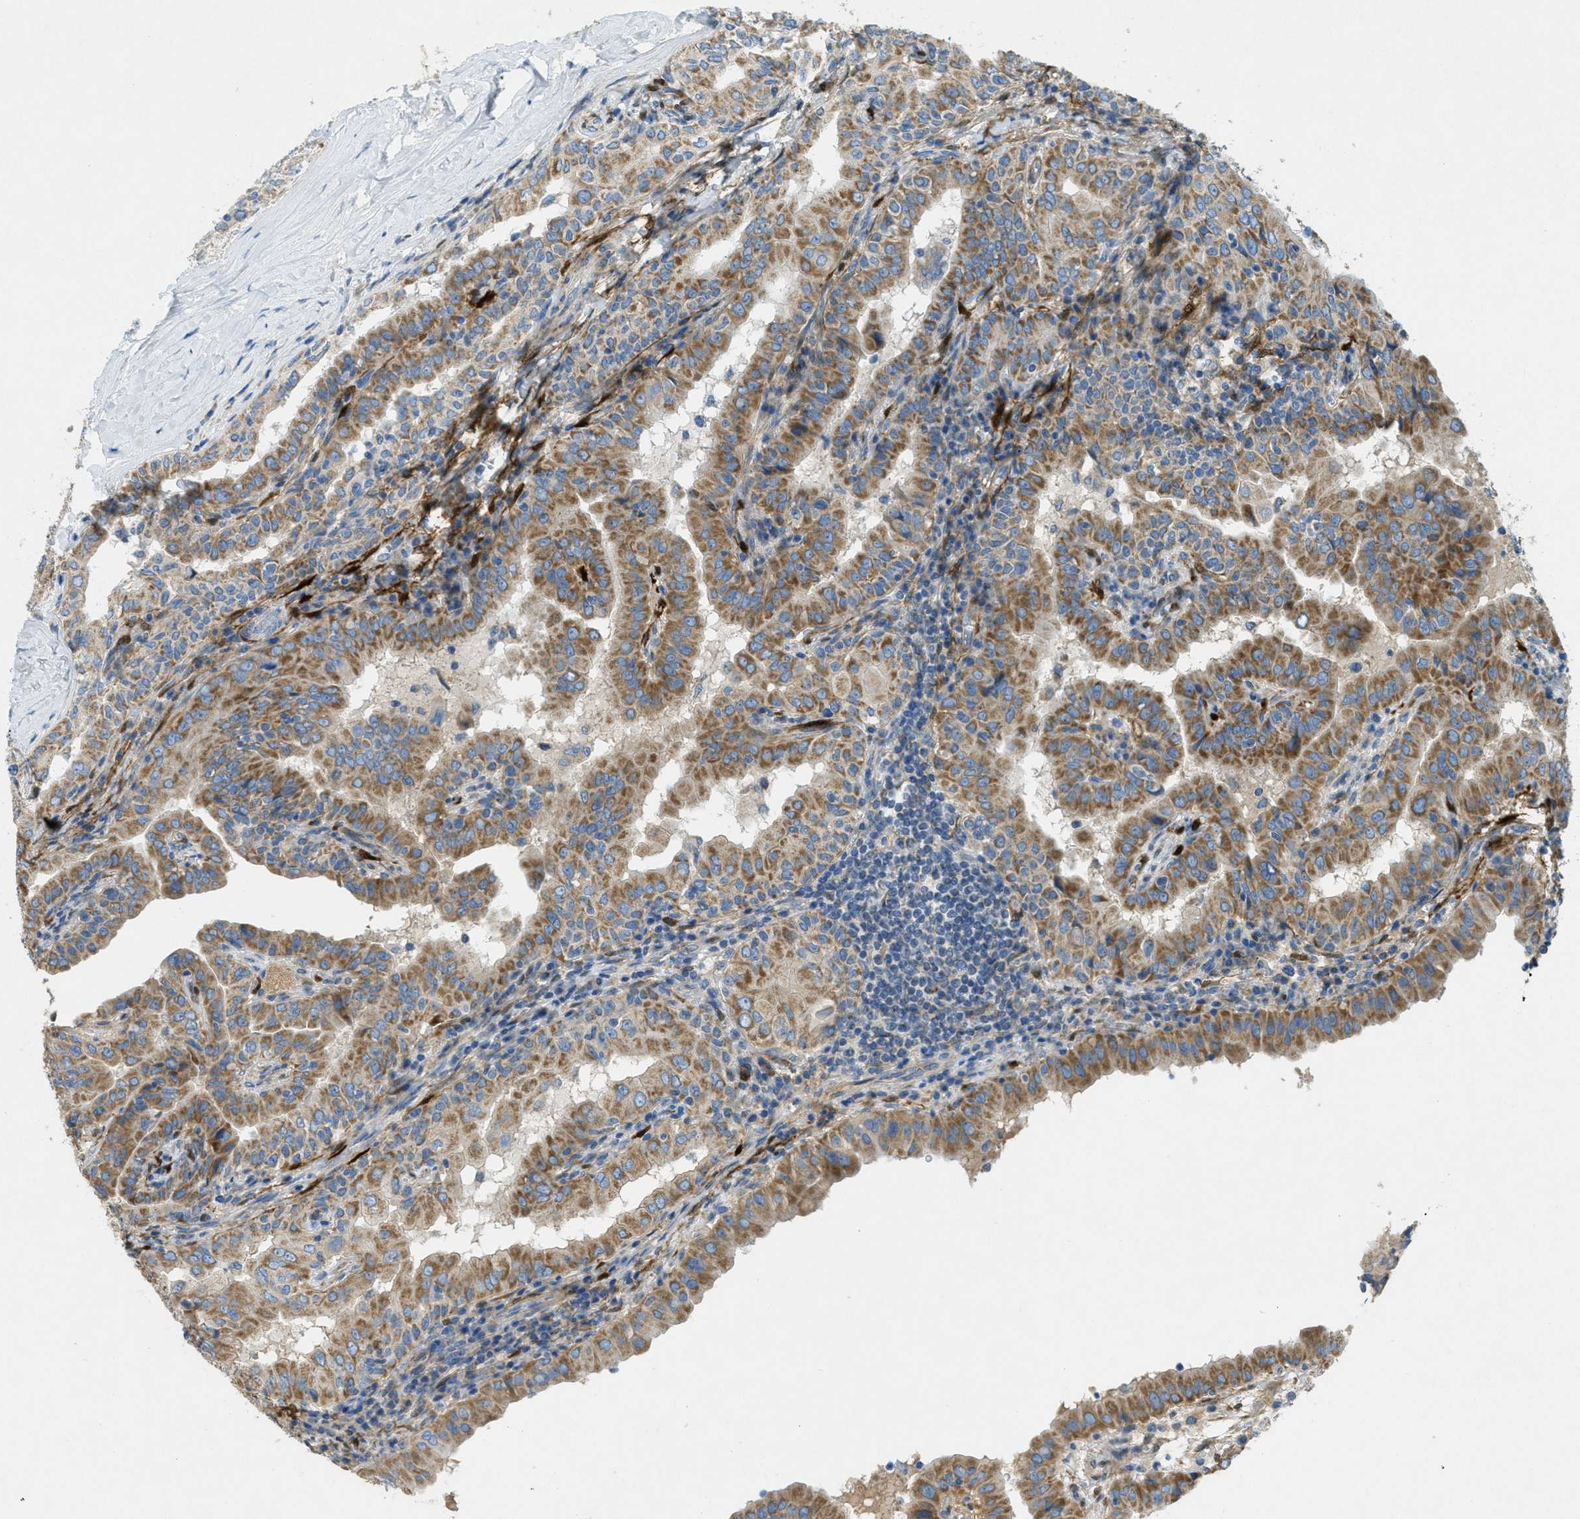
{"staining": {"intensity": "moderate", "quantity": ">75%", "location": "cytoplasmic/membranous"}, "tissue": "thyroid cancer", "cell_type": "Tumor cells", "image_type": "cancer", "snomed": [{"axis": "morphology", "description": "Papillary adenocarcinoma, NOS"}, {"axis": "topography", "description": "Thyroid gland"}], "caption": "A medium amount of moderate cytoplasmic/membranous positivity is identified in approximately >75% of tumor cells in thyroid cancer (papillary adenocarcinoma) tissue.", "gene": "CYGB", "patient": {"sex": "male", "age": 33}}